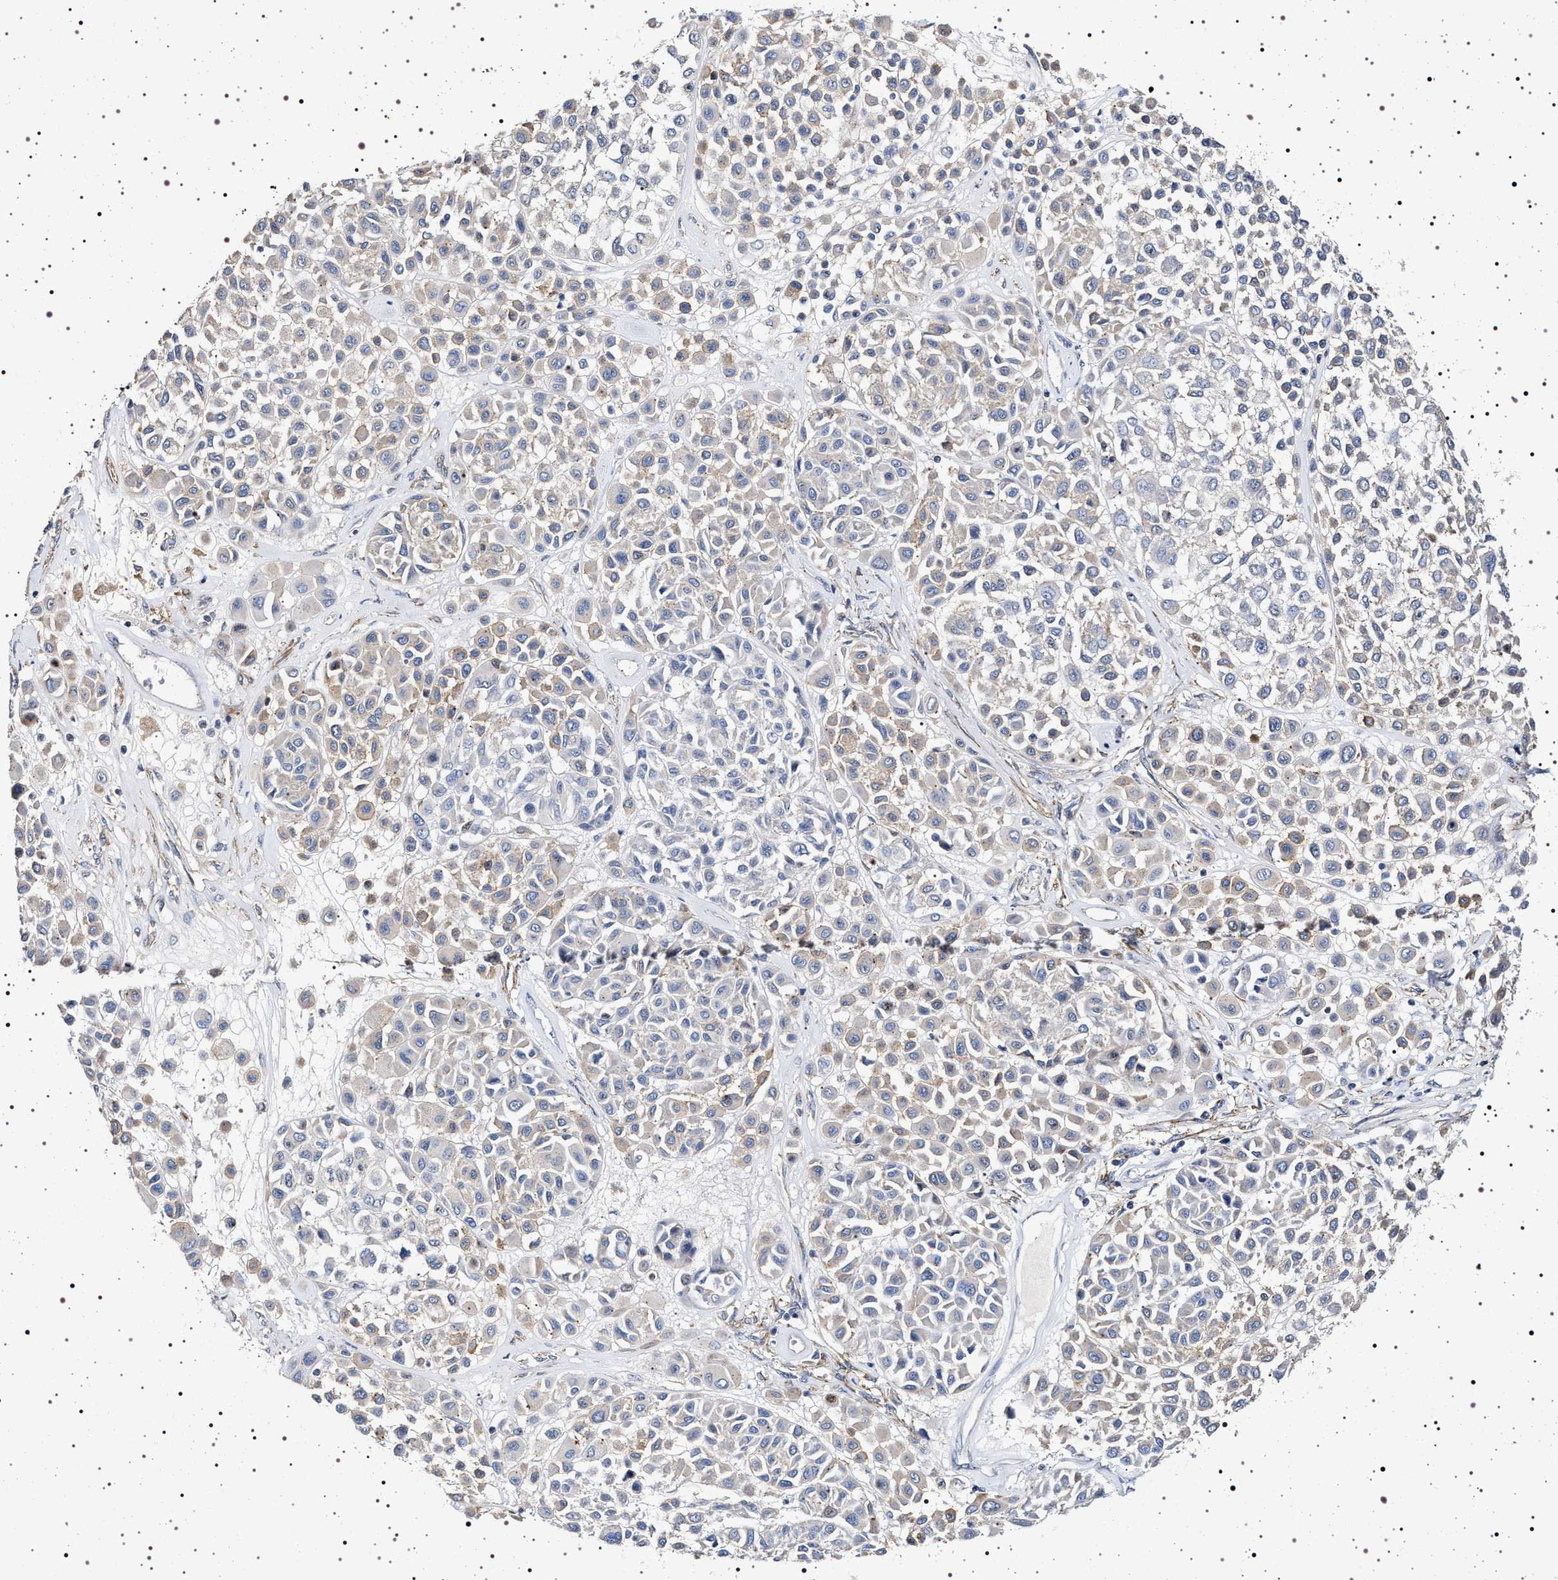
{"staining": {"intensity": "negative", "quantity": "none", "location": "none"}, "tissue": "melanoma", "cell_type": "Tumor cells", "image_type": "cancer", "snomed": [{"axis": "morphology", "description": "Malignant melanoma, Metastatic site"}, {"axis": "topography", "description": "Soft tissue"}], "caption": "This is an immunohistochemistry histopathology image of human malignant melanoma (metastatic site). There is no positivity in tumor cells.", "gene": "NAALADL2", "patient": {"sex": "male", "age": 41}}